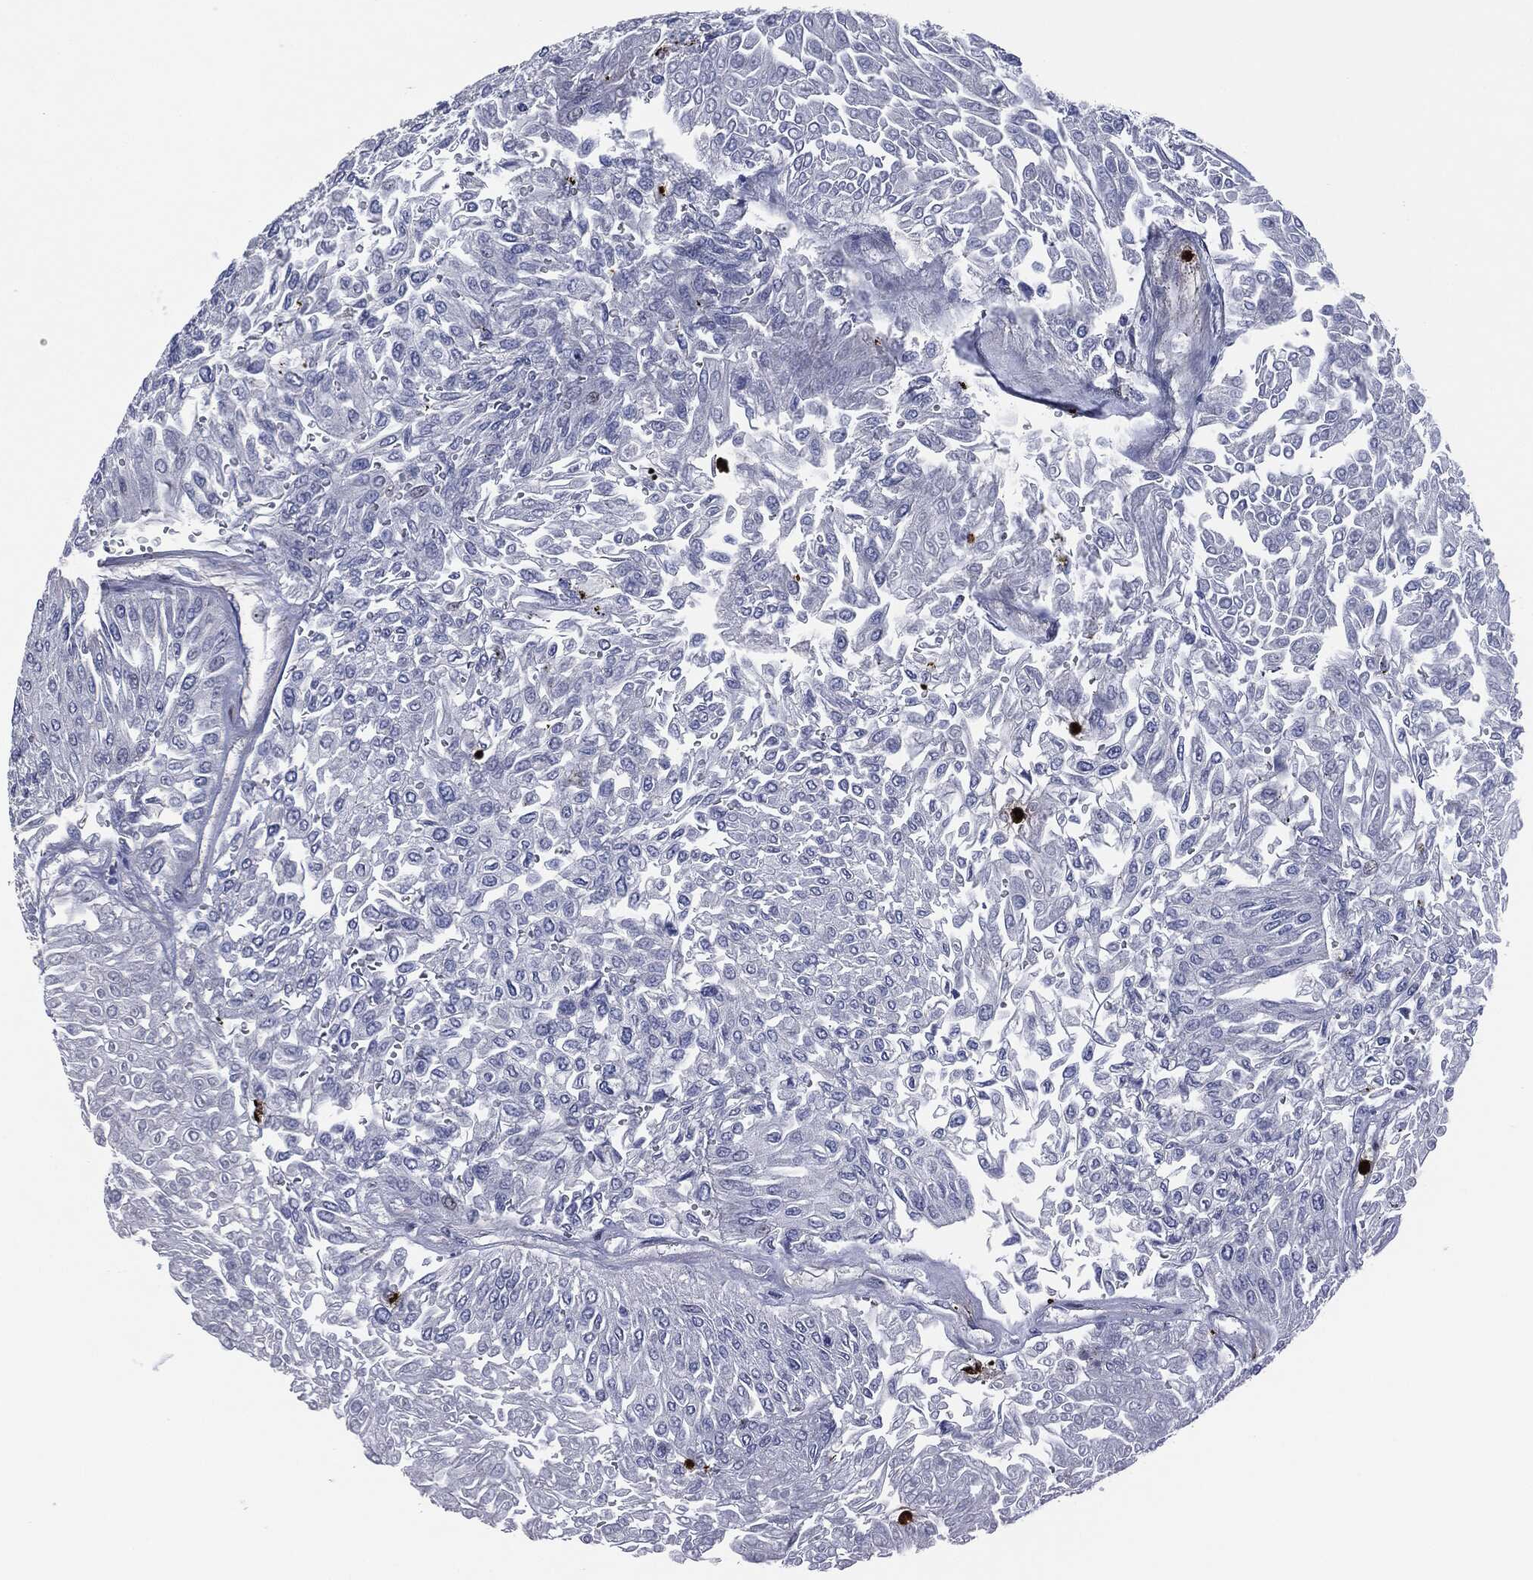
{"staining": {"intensity": "negative", "quantity": "none", "location": "none"}, "tissue": "urothelial cancer", "cell_type": "Tumor cells", "image_type": "cancer", "snomed": [{"axis": "morphology", "description": "Urothelial carcinoma, Low grade"}, {"axis": "topography", "description": "Urinary bladder"}], "caption": "Immunohistochemistry (IHC) micrograph of urothelial carcinoma (low-grade) stained for a protein (brown), which shows no staining in tumor cells.", "gene": "MPO", "patient": {"sex": "male", "age": 67}}